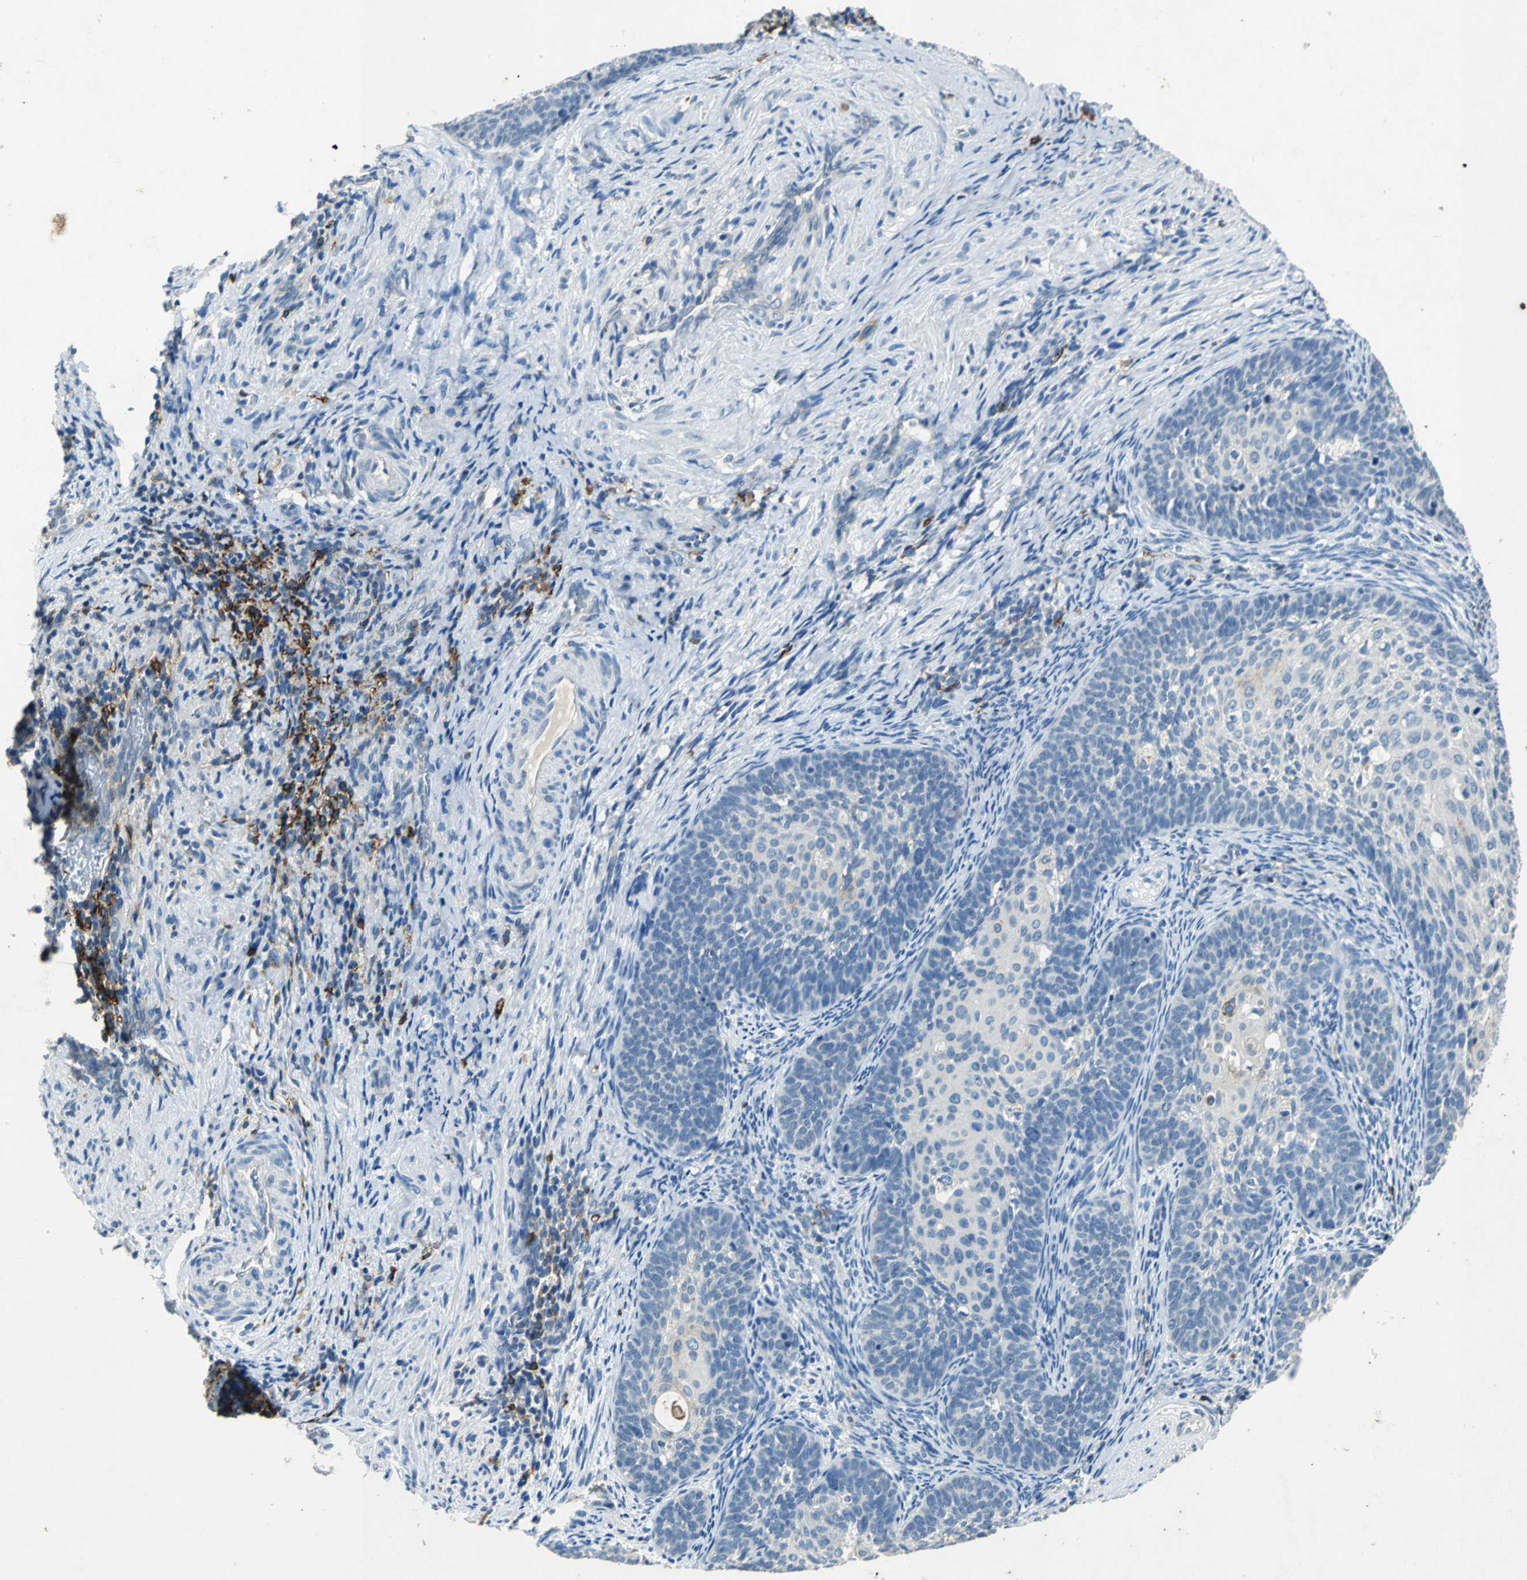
{"staining": {"intensity": "weak", "quantity": "25%-75%", "location": "cytoplasmic/membranous"}, "tissue": "cervical cancer", "cell_type": "Tumor cells", "image_type": "cancer", "snomed": [{"axis": "morphology", "description": "Squamous cell carcinoma, NOS"}, {"axis": "topography", "description": "Cervix"}], "caption": "Human squamous cell carcinoma (cervical) stained with a protein marker exhibits weak staining in tumor cells.", "gene": "RPS13", "patient": {"sex": "female", "age": 33}}